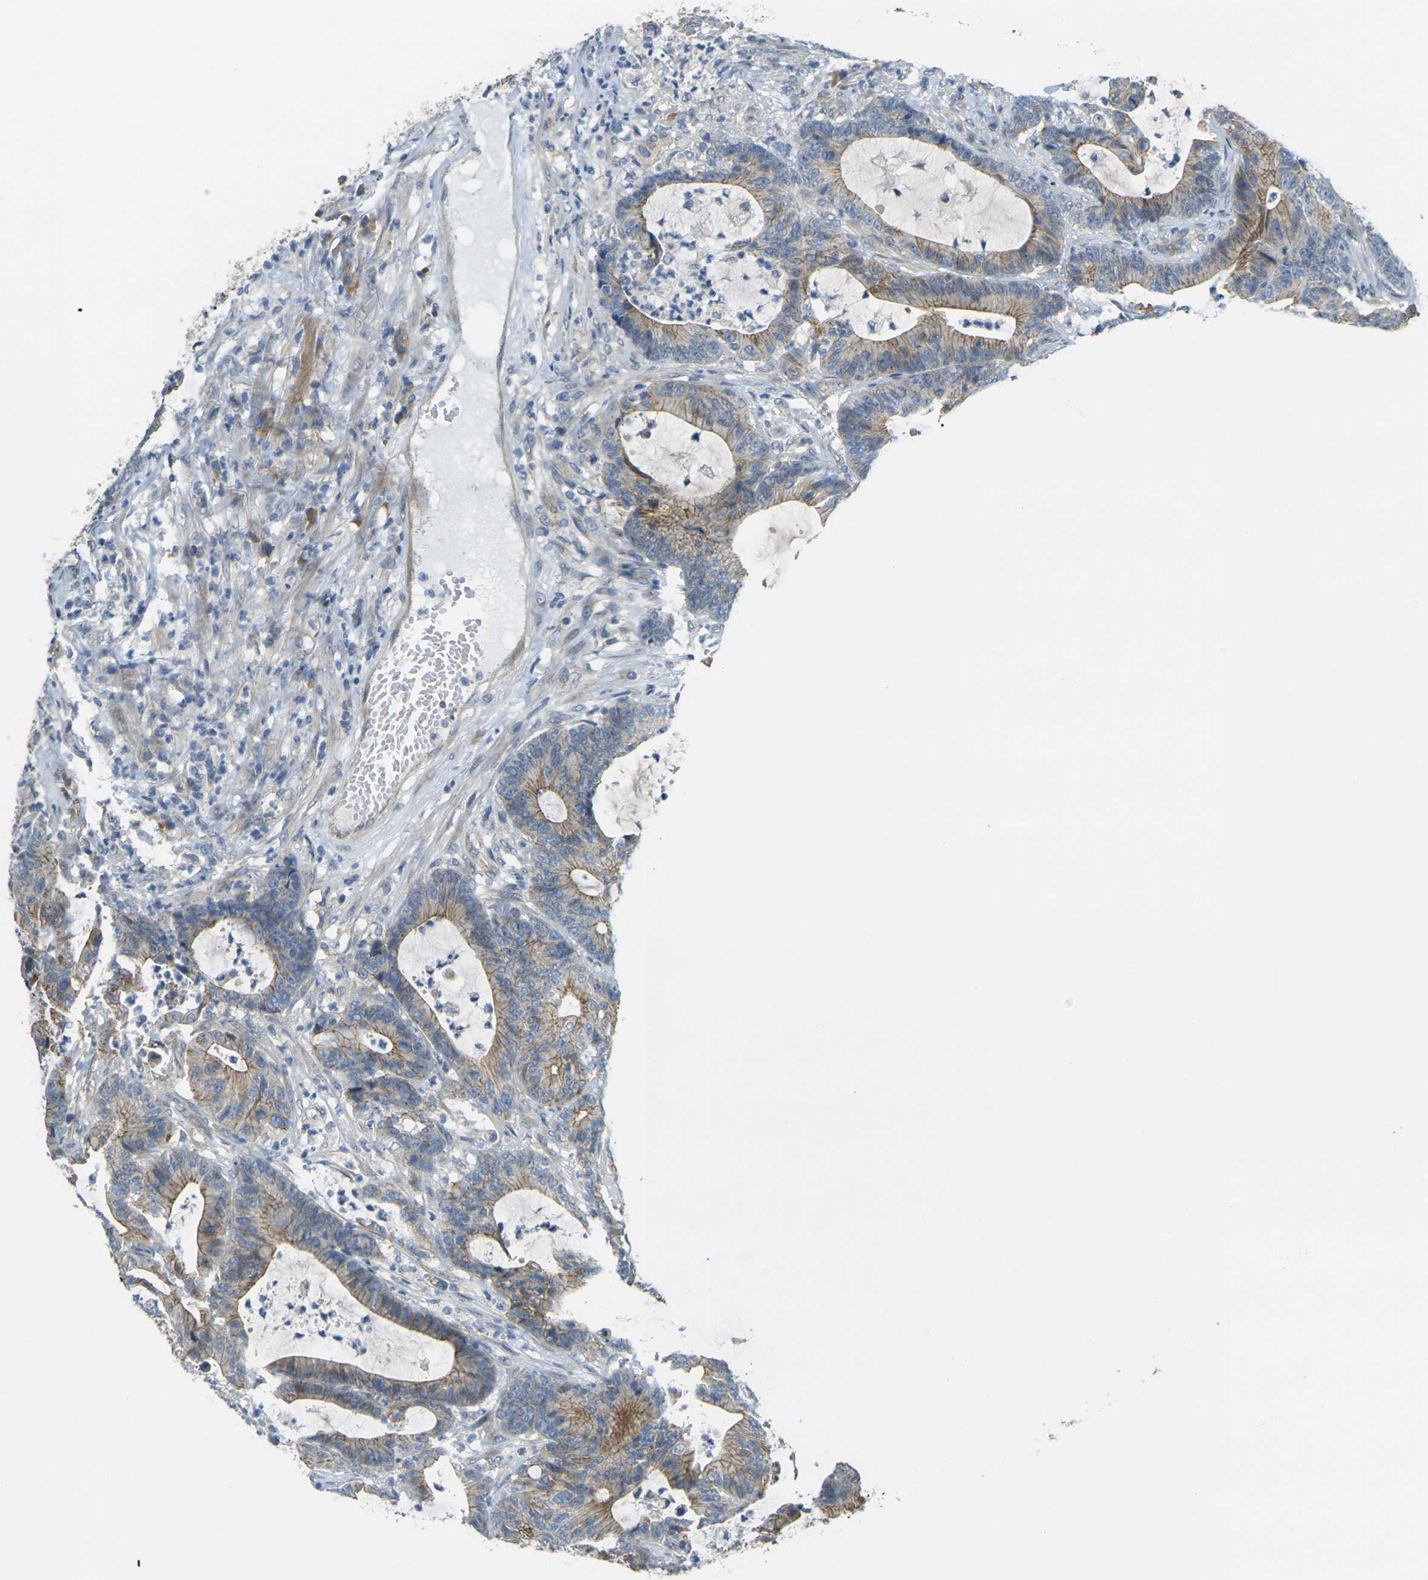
{"staining": {"intensity": "weak", "quantity": ">75%", "location": "cytoplasmic/membranous"}, "tissue": "colorectal cancer", "cell_type": "Tumor cells", "image_type": "cancer", "snomed": [{"axis": "morphology", "description": "Adenocarcinoma, NOS"}, {"axis": "topography", "description": "Colon"}], "caption": "This photomicrograph reveals immunohistochemistry (IHC) staining of human colorectal cancer (adenocarcinoma), with low weak cytoplasmic/membranous positivity in approximately >75% of tumor cells.", "gene": "RHBDD1", "patient": {"sex": "female", "age": 84}}